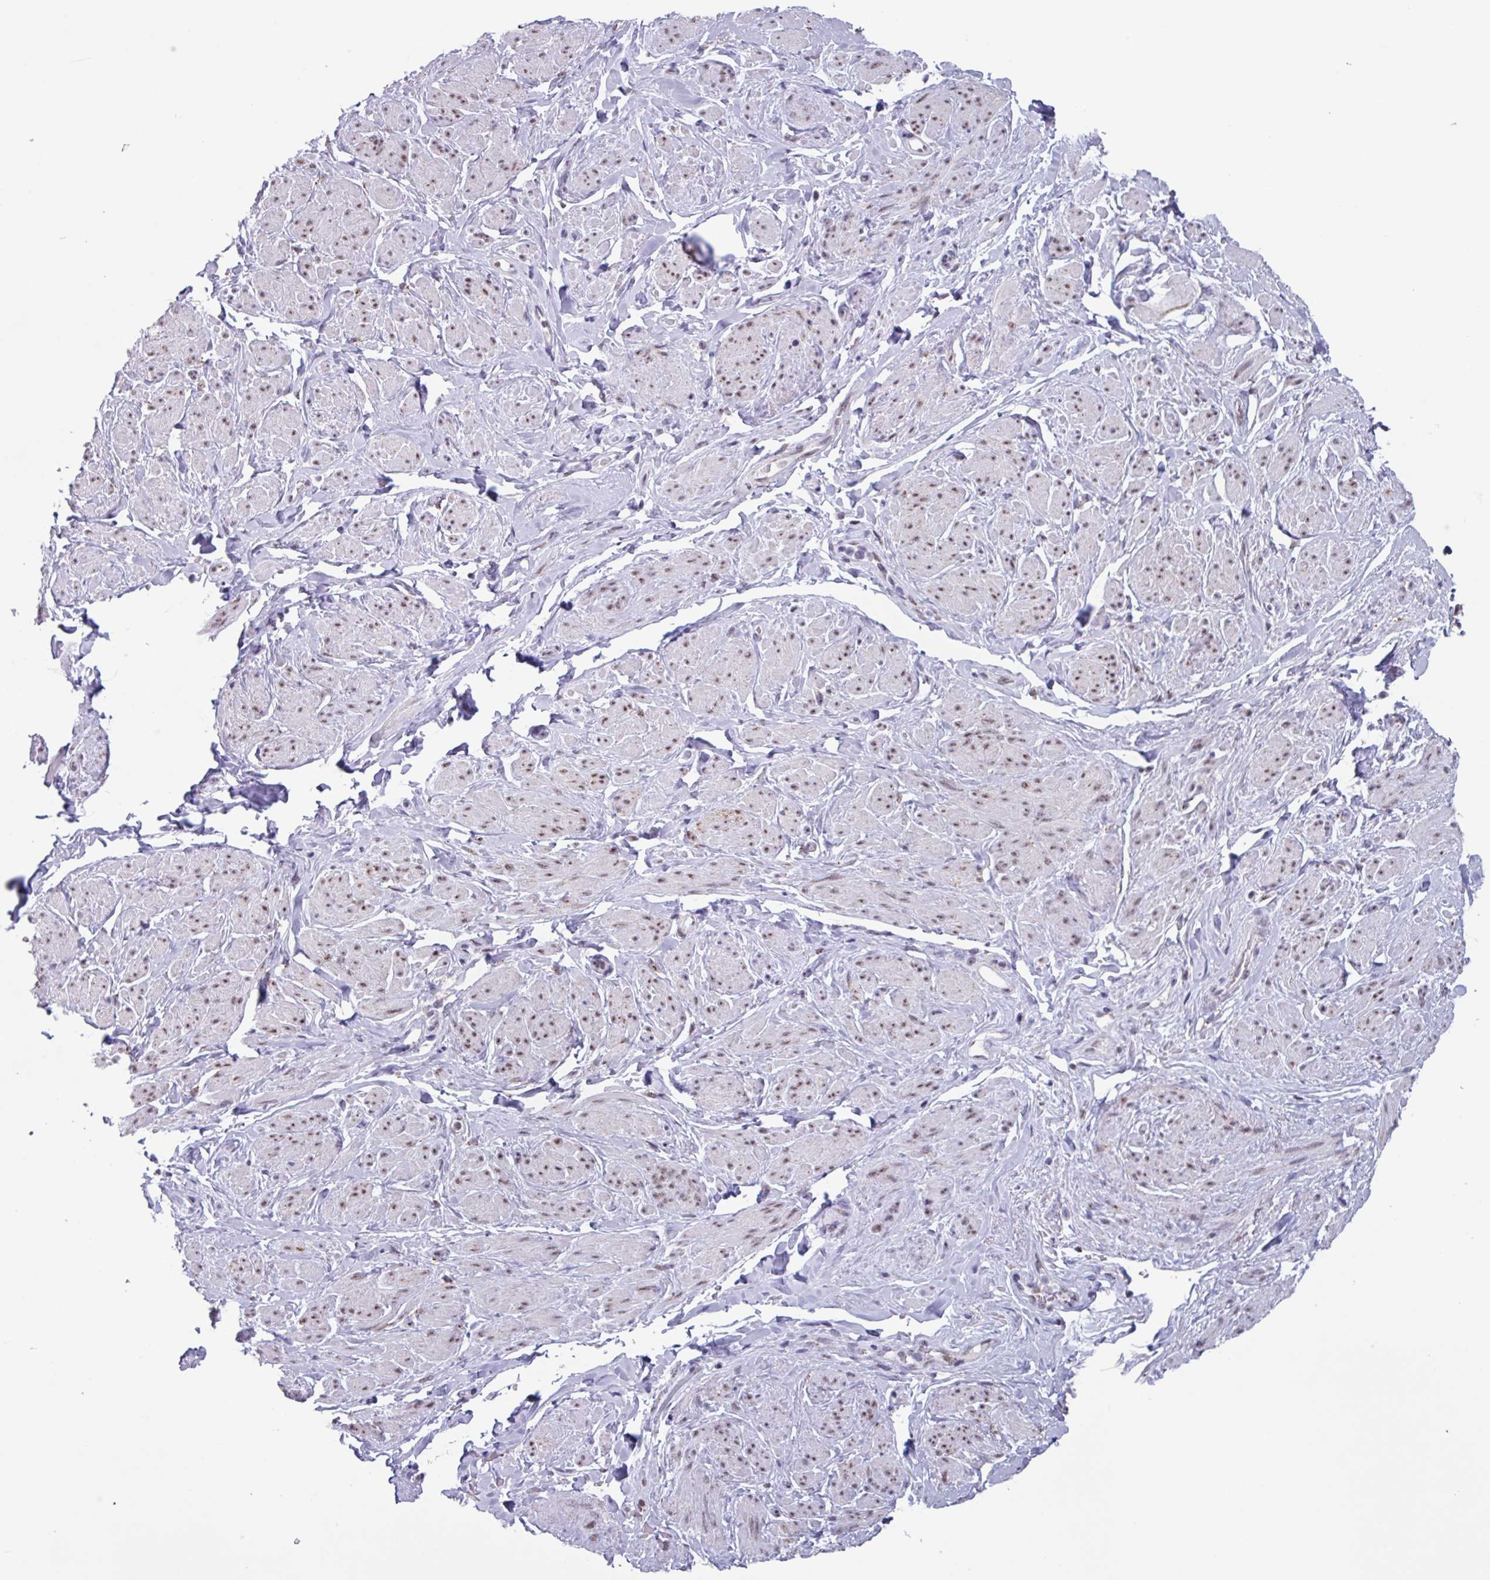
{"staining": {"intensity": "weak", "quantity": "25%-75%", "location": "nuclear"}, "tissue": "smooth muscle", "cell_type": "Smooth muscle cells", "image_type": "normal", "snomed": [{"axis": "morphology", "description": "Normal tissue, NOS"}, {"axis": "topography", "description": "Smooth muscle"}, {"axis": "topography", "description": "Peripheral nerve tissue"}], "caption": "Smooth muscle stained with immunohistochemistry shows weak nuclear expression in approximately 25%-75% of smooth muscle cells. (brown staining indicates protein expression, while blue staining denotes nuclei).", "gene": "PUF60", "patient": {"sex": "male", "age": 69}}